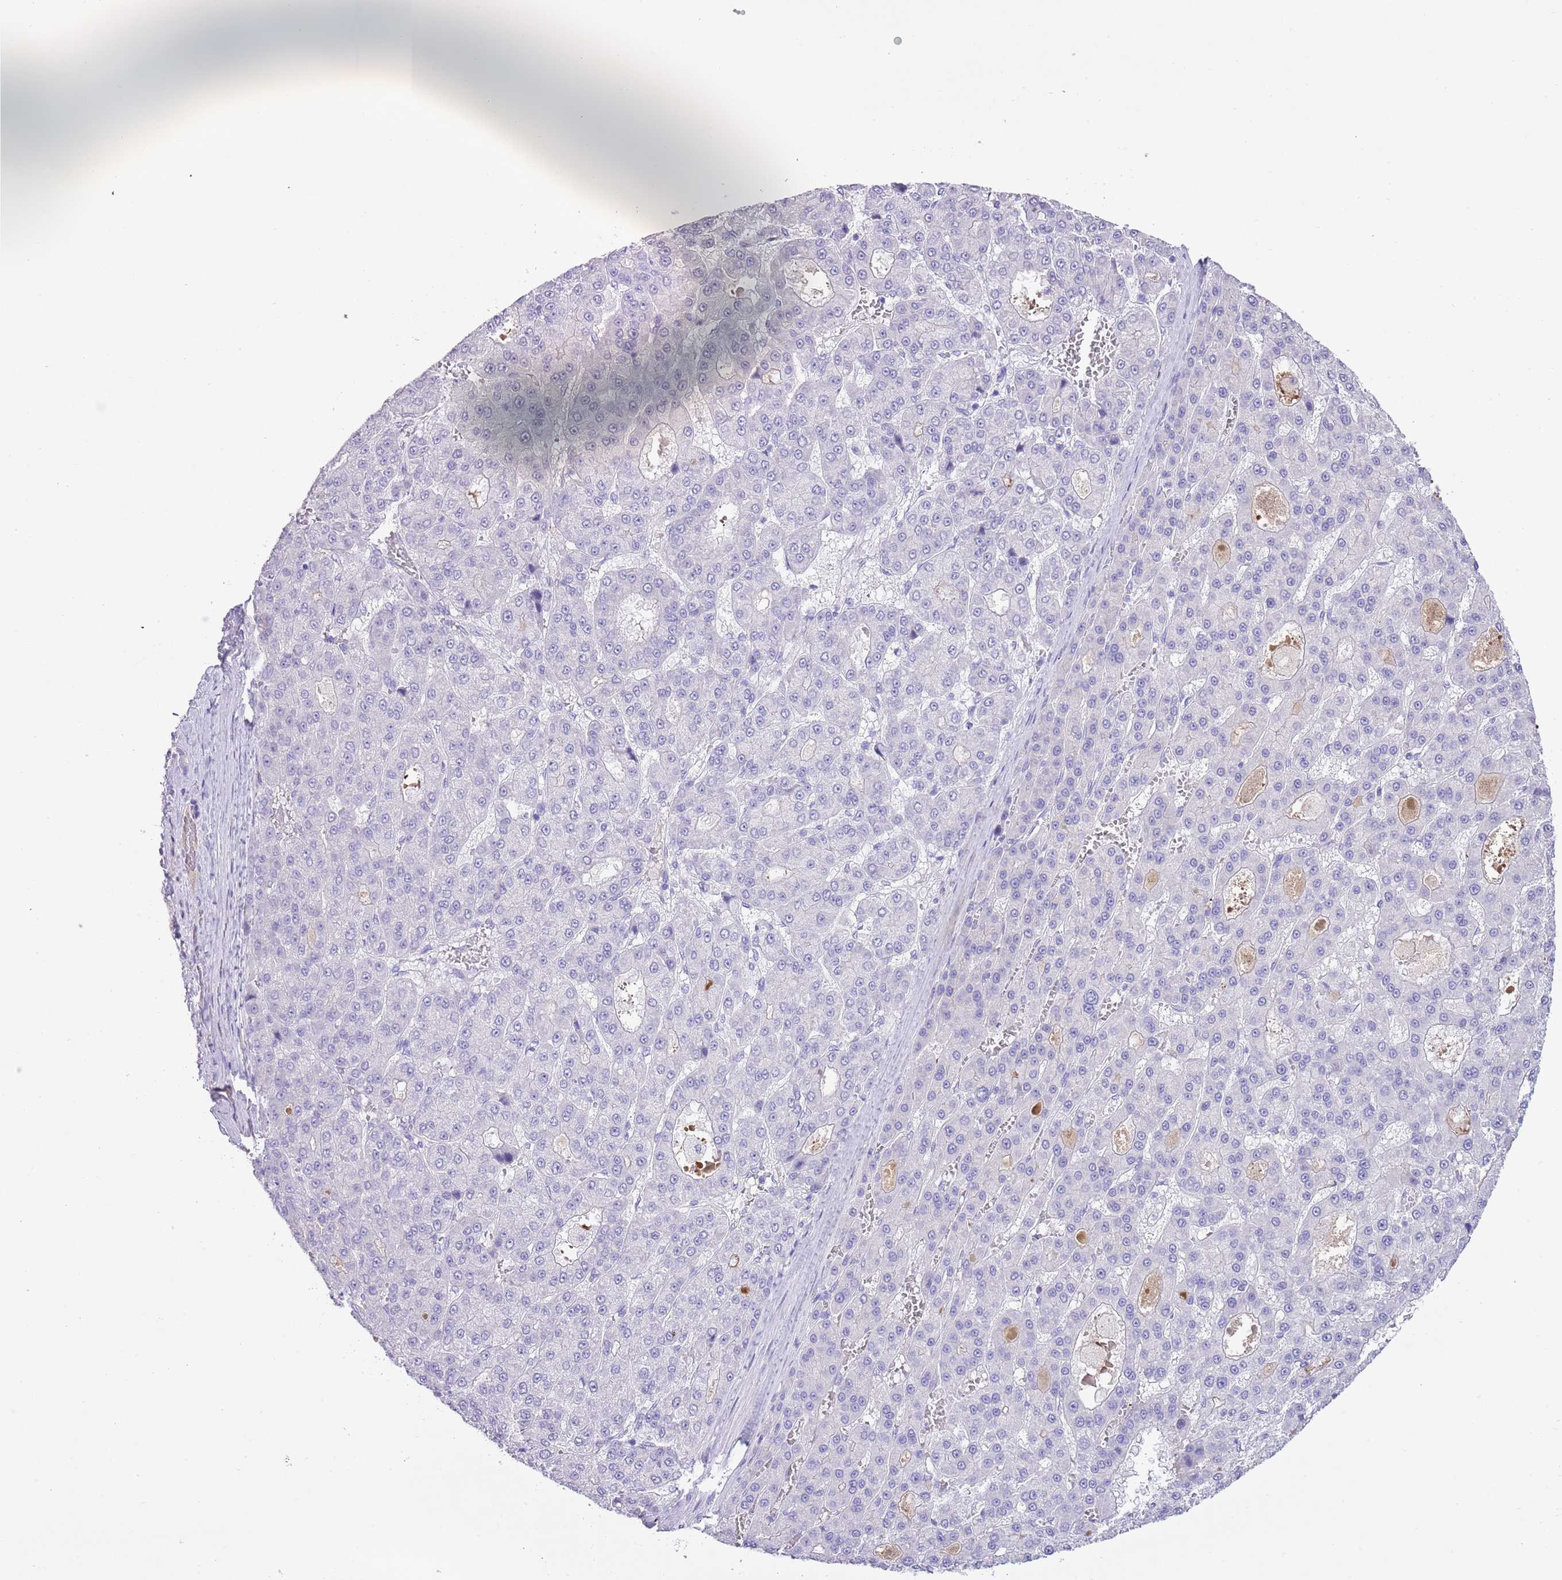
{"staining": {"intensity": "negative", "quantity": "none", "location": "none"}, "tissue": "liver cancer", "cell_type": "Tumor cells", "image_type": "cancer", "snomed": [{"axis": "morphology", "description": "Carcinoma, Hepatocellular, NOS"}, {"axis": "topography", "description": "Liver"}], "caption": "Tumor cells show no significant expression in hepatocellular carcinoma (liver).", "gene": "CLEC2A", "patient": {"sex": "male", "age": 70}}